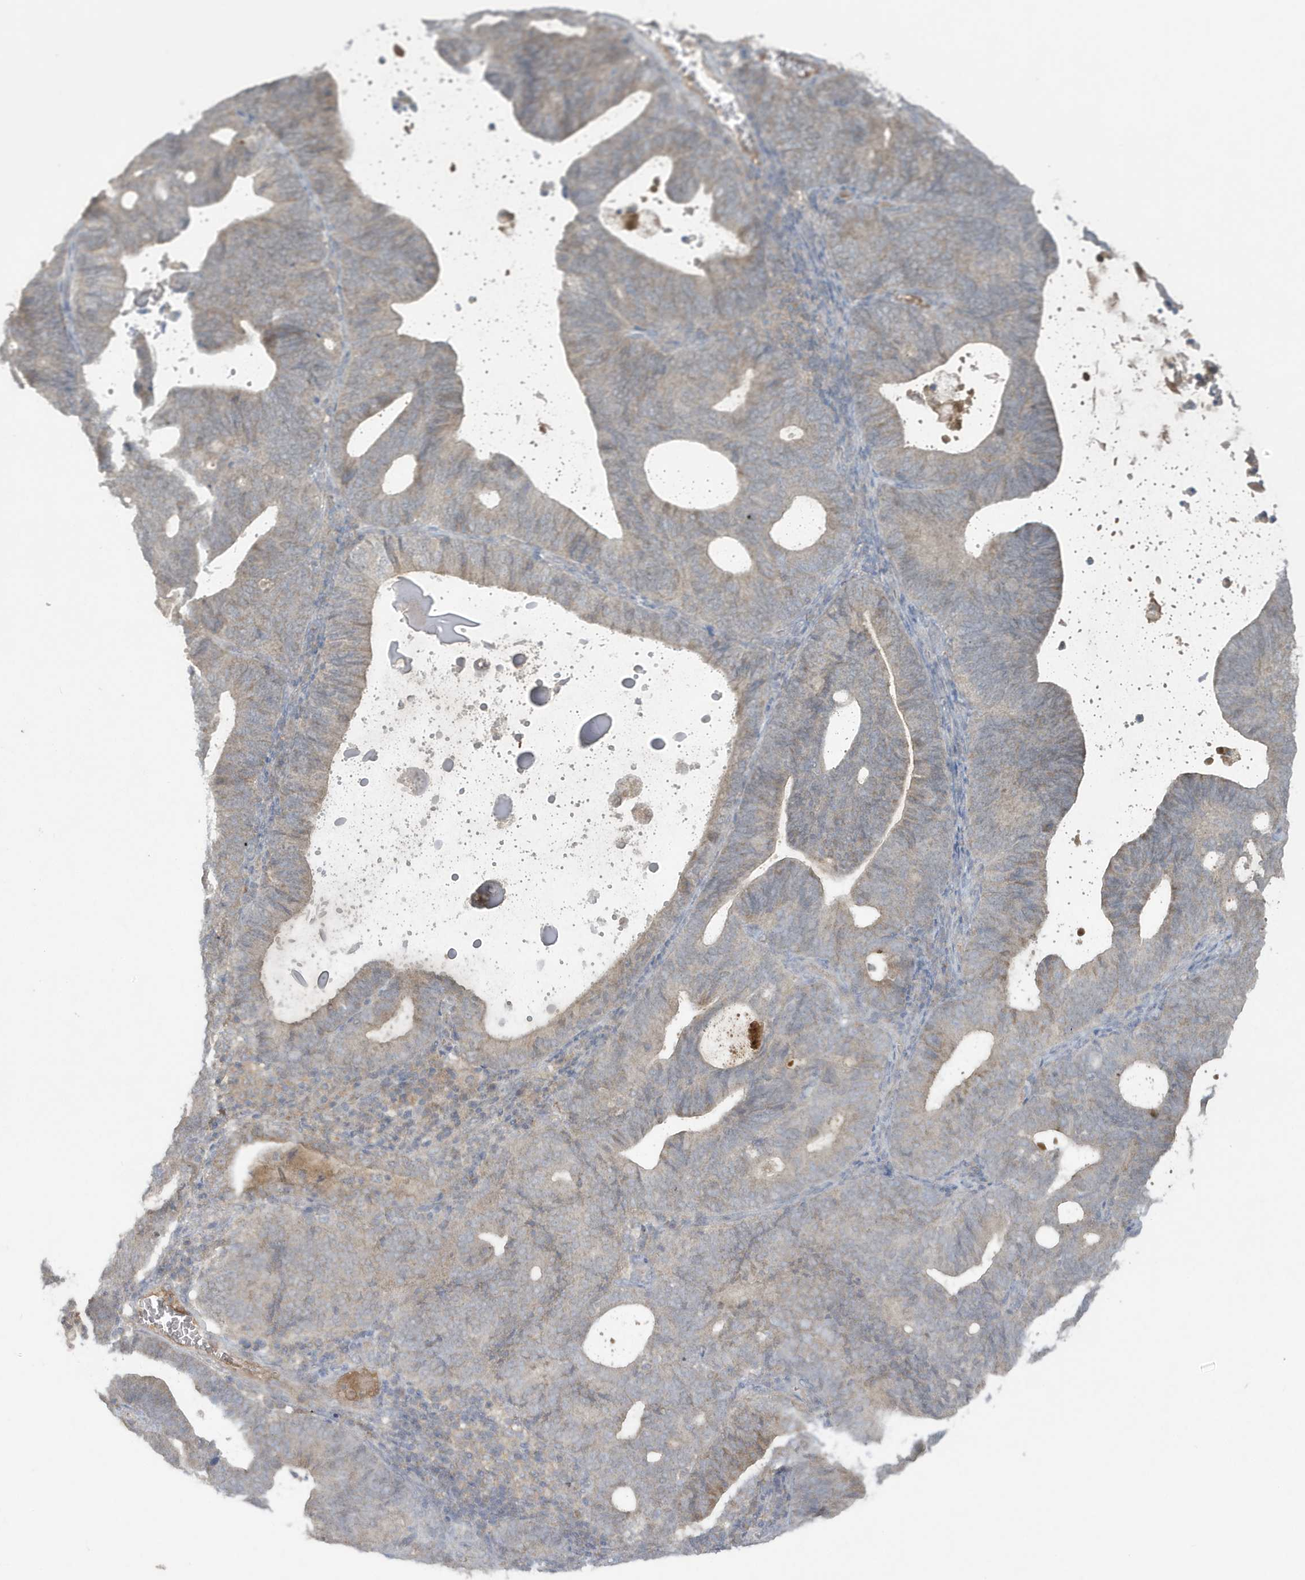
{"staining": {"intensity": "weak", "quantity": "25%-75%", "location": "cytoplasmic/membranous"}, "tissue": "endometrial cancer", "cell_type": "Tumor cells", "image_type": "cancer", "snomed": [{"axis": "morphology", "description": "Adenocarcinoma, NOS"}, {"axis": "topography", "description": "Uterus"}], "caption": "An image of human adenocarcinoma (endometrial) stained for a protein shows weak cytoplasmic/membranous brown staining in tumor cells. (Stains: DAB in brown, nuclei in blue, Microscopy: brightfield microscopy at high magnification).", "gene": "C1RL", "patient": {"sex": "female", "age": 83}}